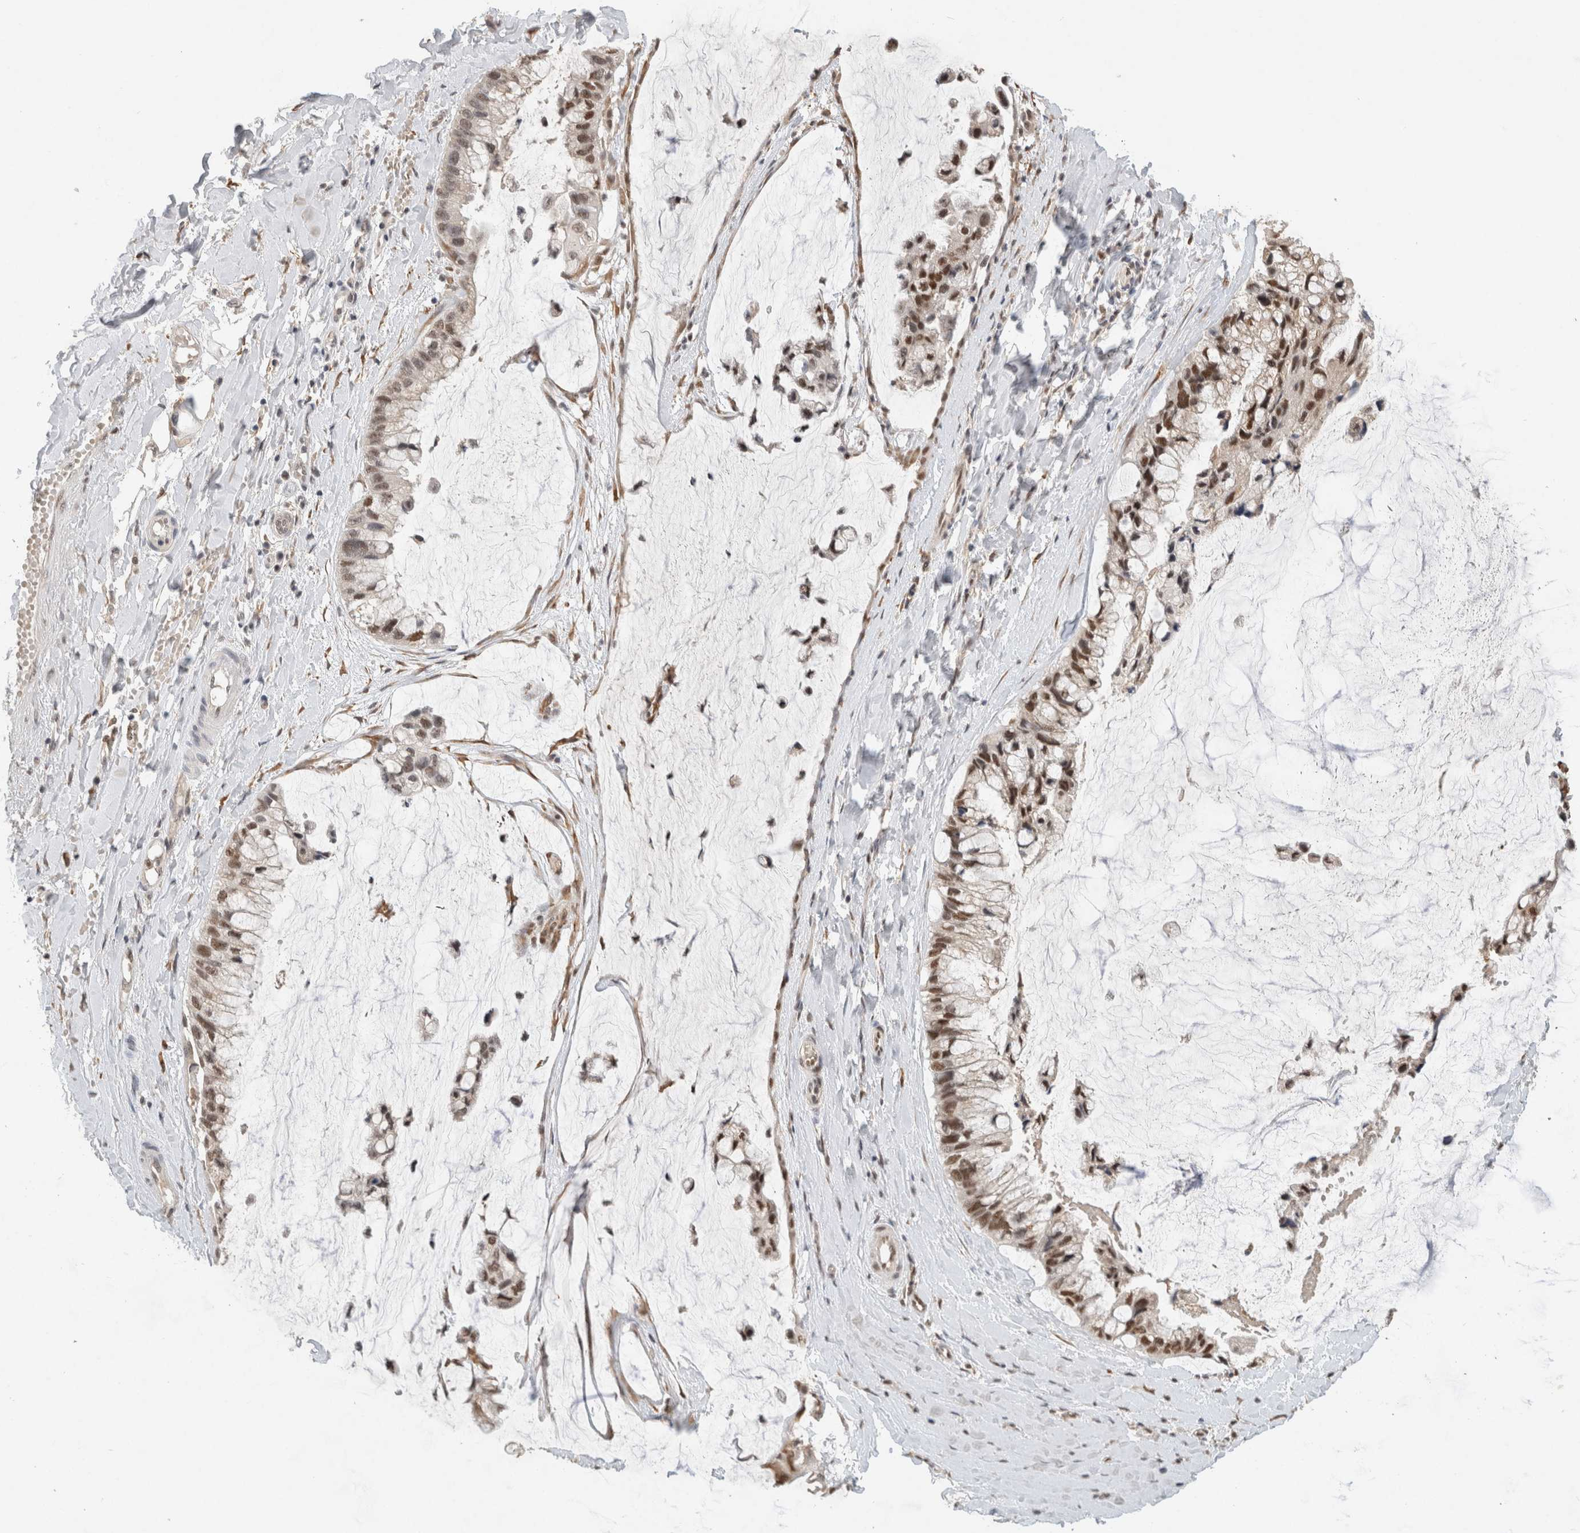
{"staining": {"intensity": "strong", "quantity": "25%-75%", "location": "nuclear"}, "tissue": "ovarian cancer", "cell_type": "Tumor cells", "image_type": "cancer", "snomed": [{"axis": "morphology", "description": "Cystadenocarcinoma, mucinous, NOS"}, {"axis": "topography", "description": "Ovary"}], "caption": "High-power microscopy captured an immunohistochemistry (IHC) photomicrograph of ovarian cancer (mucinous cystadenocarcinoma), revealing strong nuclear staining in approximately 25%-75% of tumor cells.", "gene": "DDX42", "patient": {"sex": "female", "age": 39}}